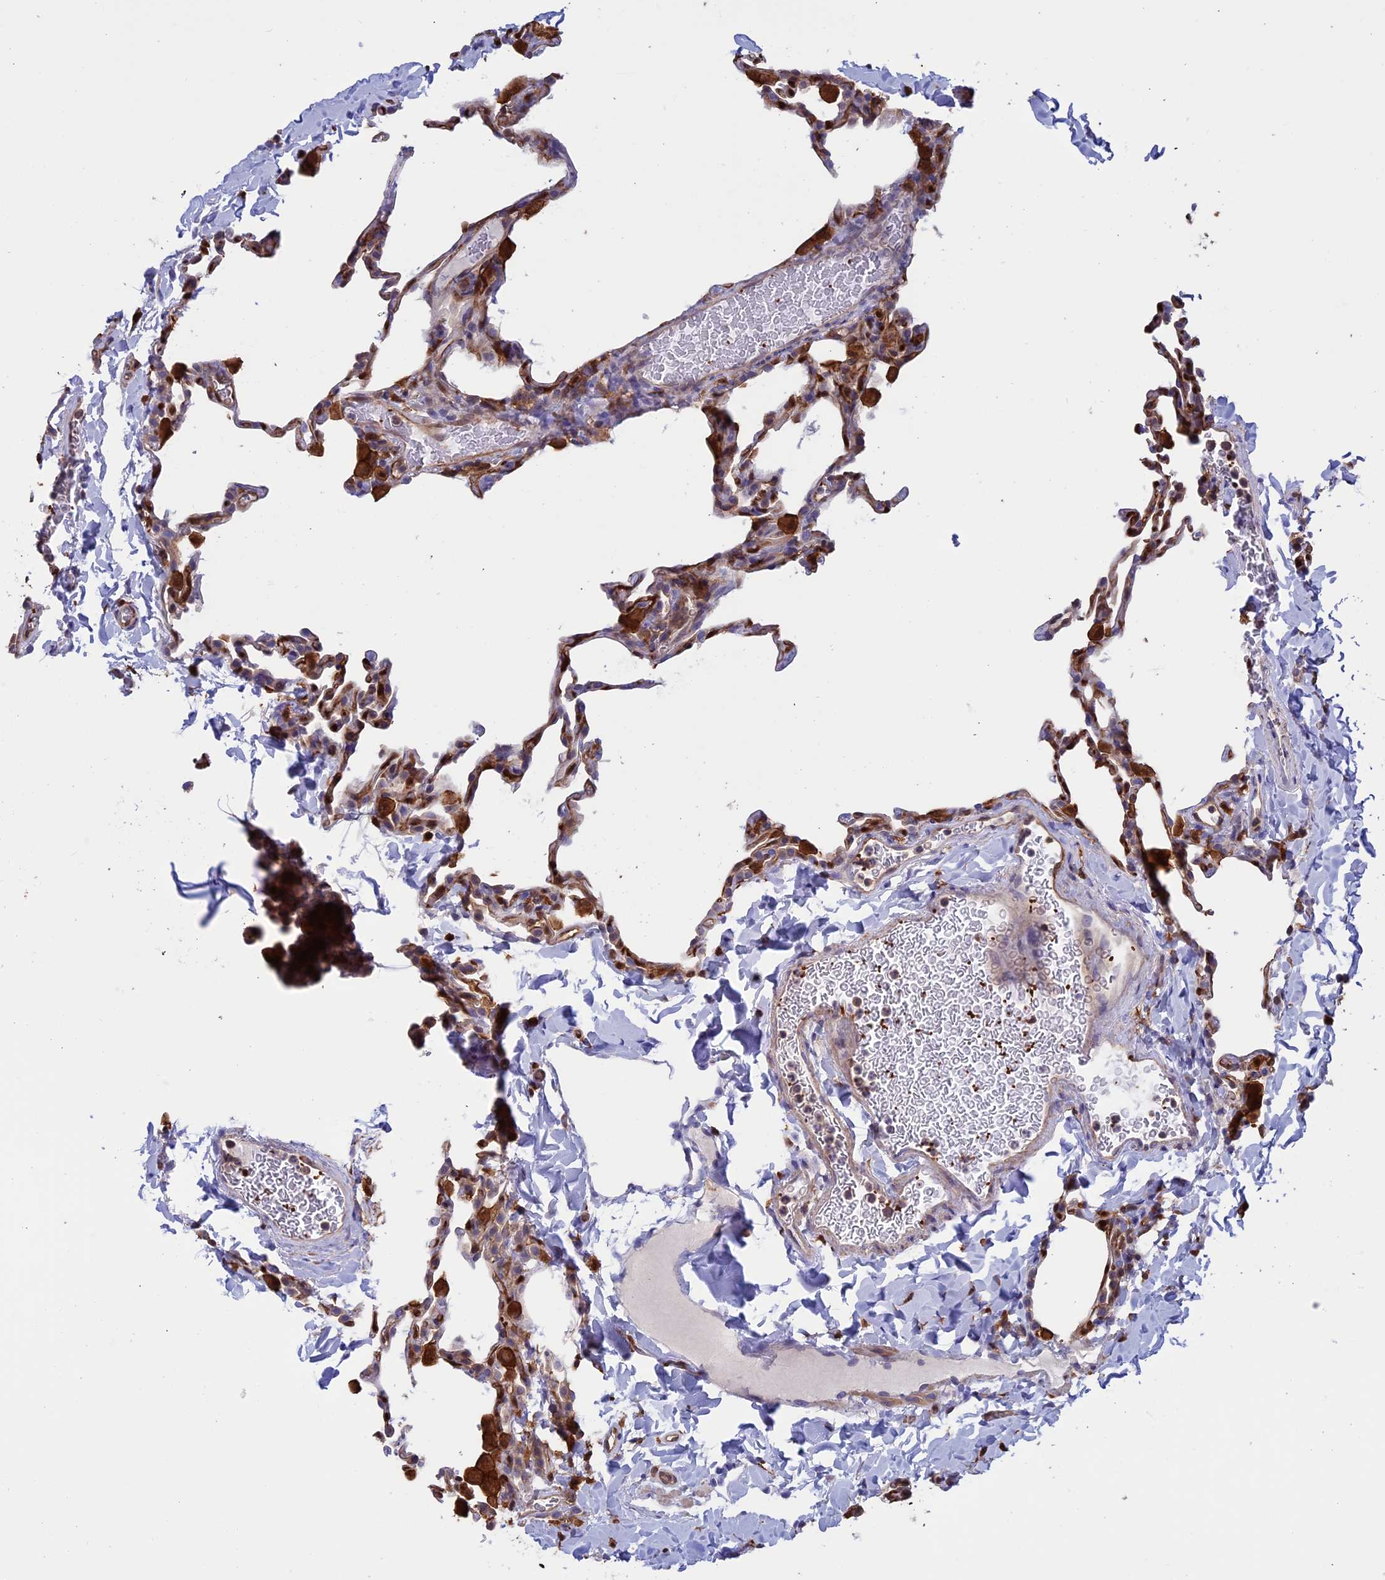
{"staining": {"intensity": "moderate", "quantity": "25%-75%", "location": "cytoplasmic/membranous"}, "tissue": "lung", "cell_type": "Alveolar cells", "image_type": "normal", "snomed": [{"axis": "morphology", "description": "Normal tissue, NOS"}, {"axis": "topography", "description": "Lung"}], "caption": "Immunohistochemistry staining of unremarkable lung, which shows medium levels of moderate cytoplasmic/membranous positivity in approximately 25%-75% of alveolar cells indicating moderate cytoplasmic/membranous protein staining. The staining was performed using DAB (brown) for protein detection and nuclei were counterstained in hematoxylin (blue).", "gene": "ARHGAP18", "patient": {"sex": "male", "age": 20}}